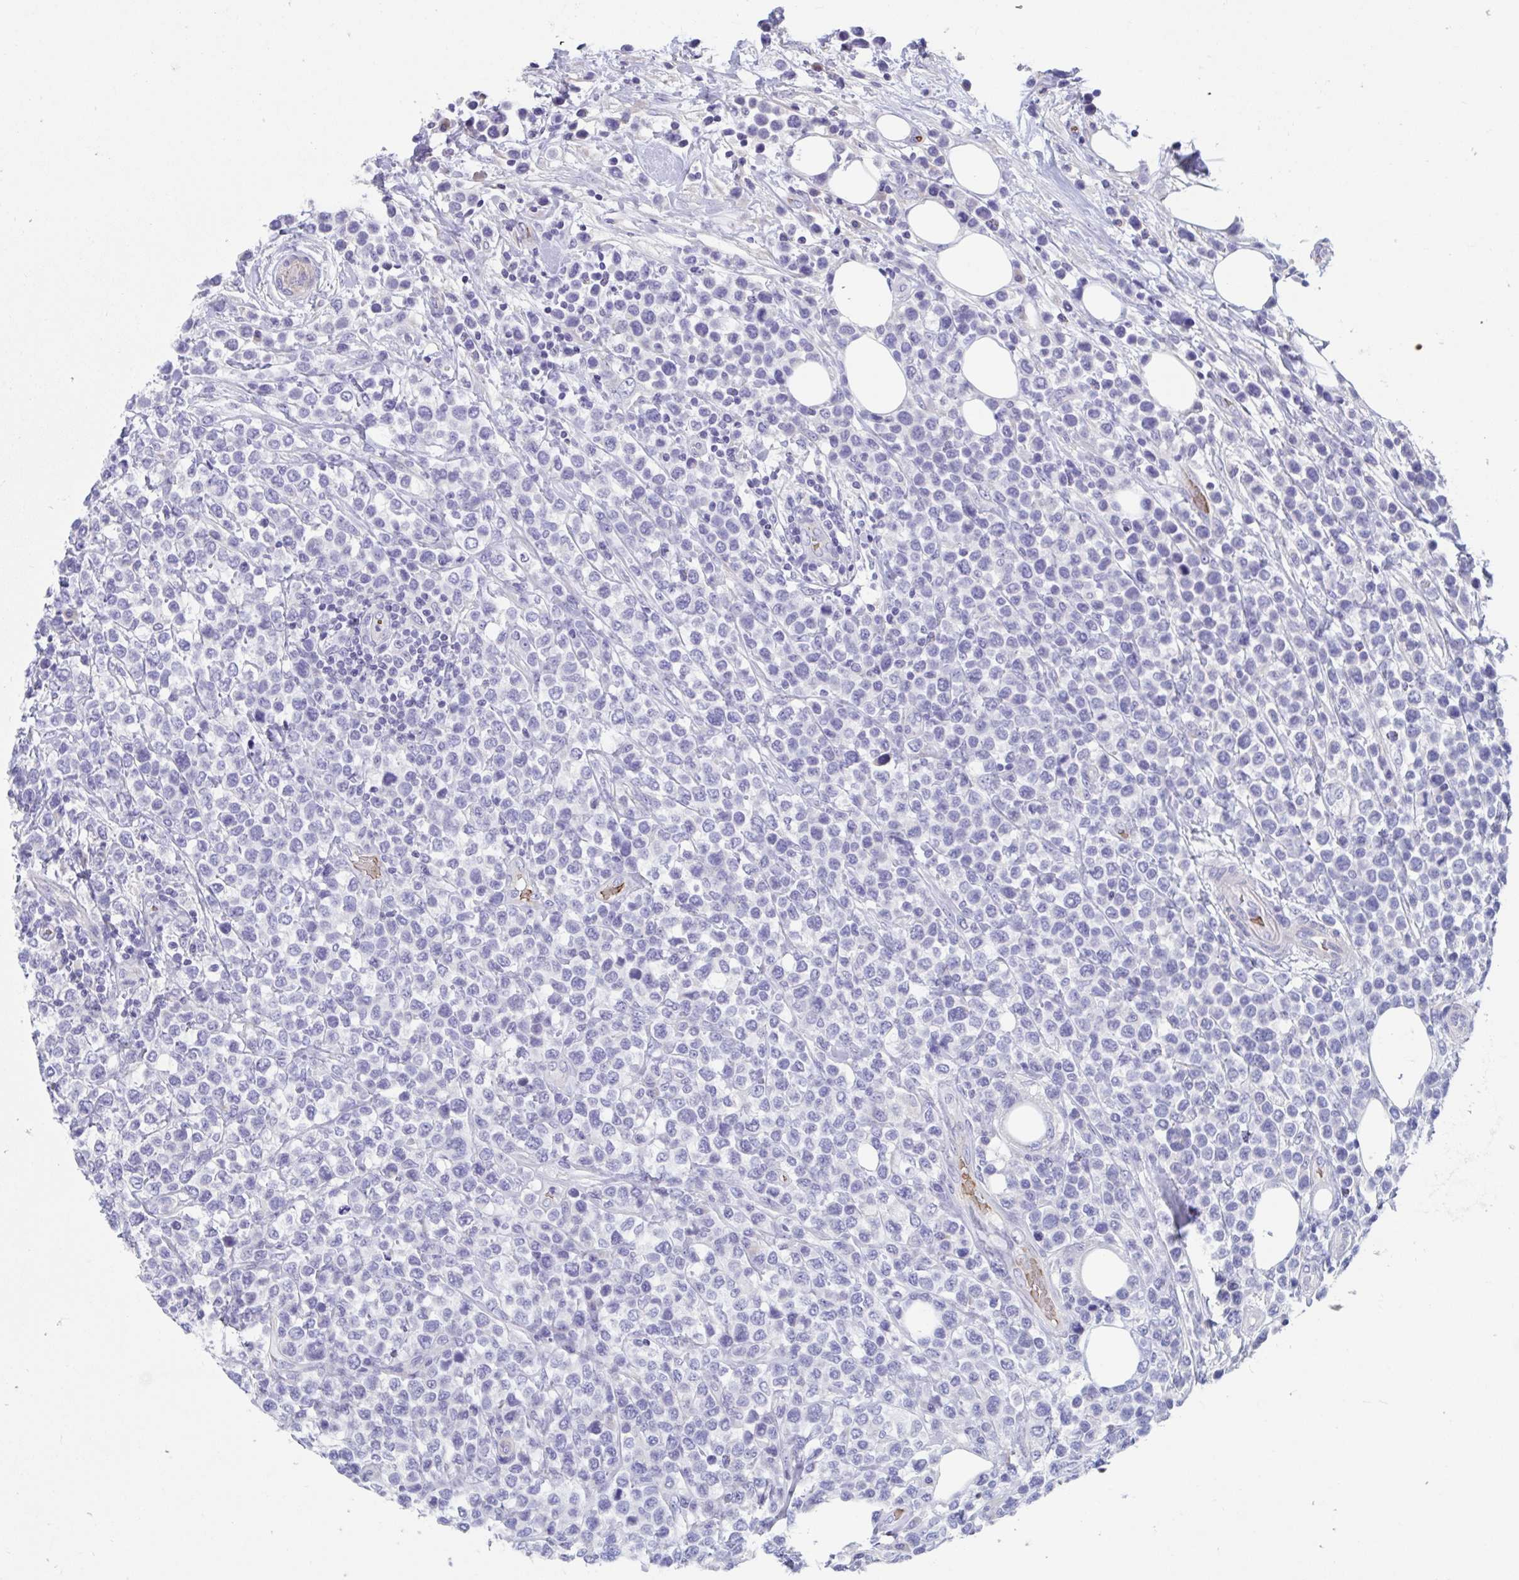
{"staining": {"intensity": "negative", "quantity": "none", "location": "none"}, "tissue": "lymphoma", "cell_type": "Tumor cells", "image_type": "cancer", "snomed": [{"axis": "morphology", "description": "Malignant lymphoma, non-Hodgkin's type, High grade"}, {"axis": "topography", "description": "Soft tissue"}], "caption": "IHC photomicrograph of neoplastic tissue: malignant lymphoma, non-Hodgkin's type (high-grade) stained with DAB (3,3'-diaminobenzidine) displays no significant protein expression in tumor cells.", "gene": "TTC30B", "patient": {"sex": "female", "age": 56}}